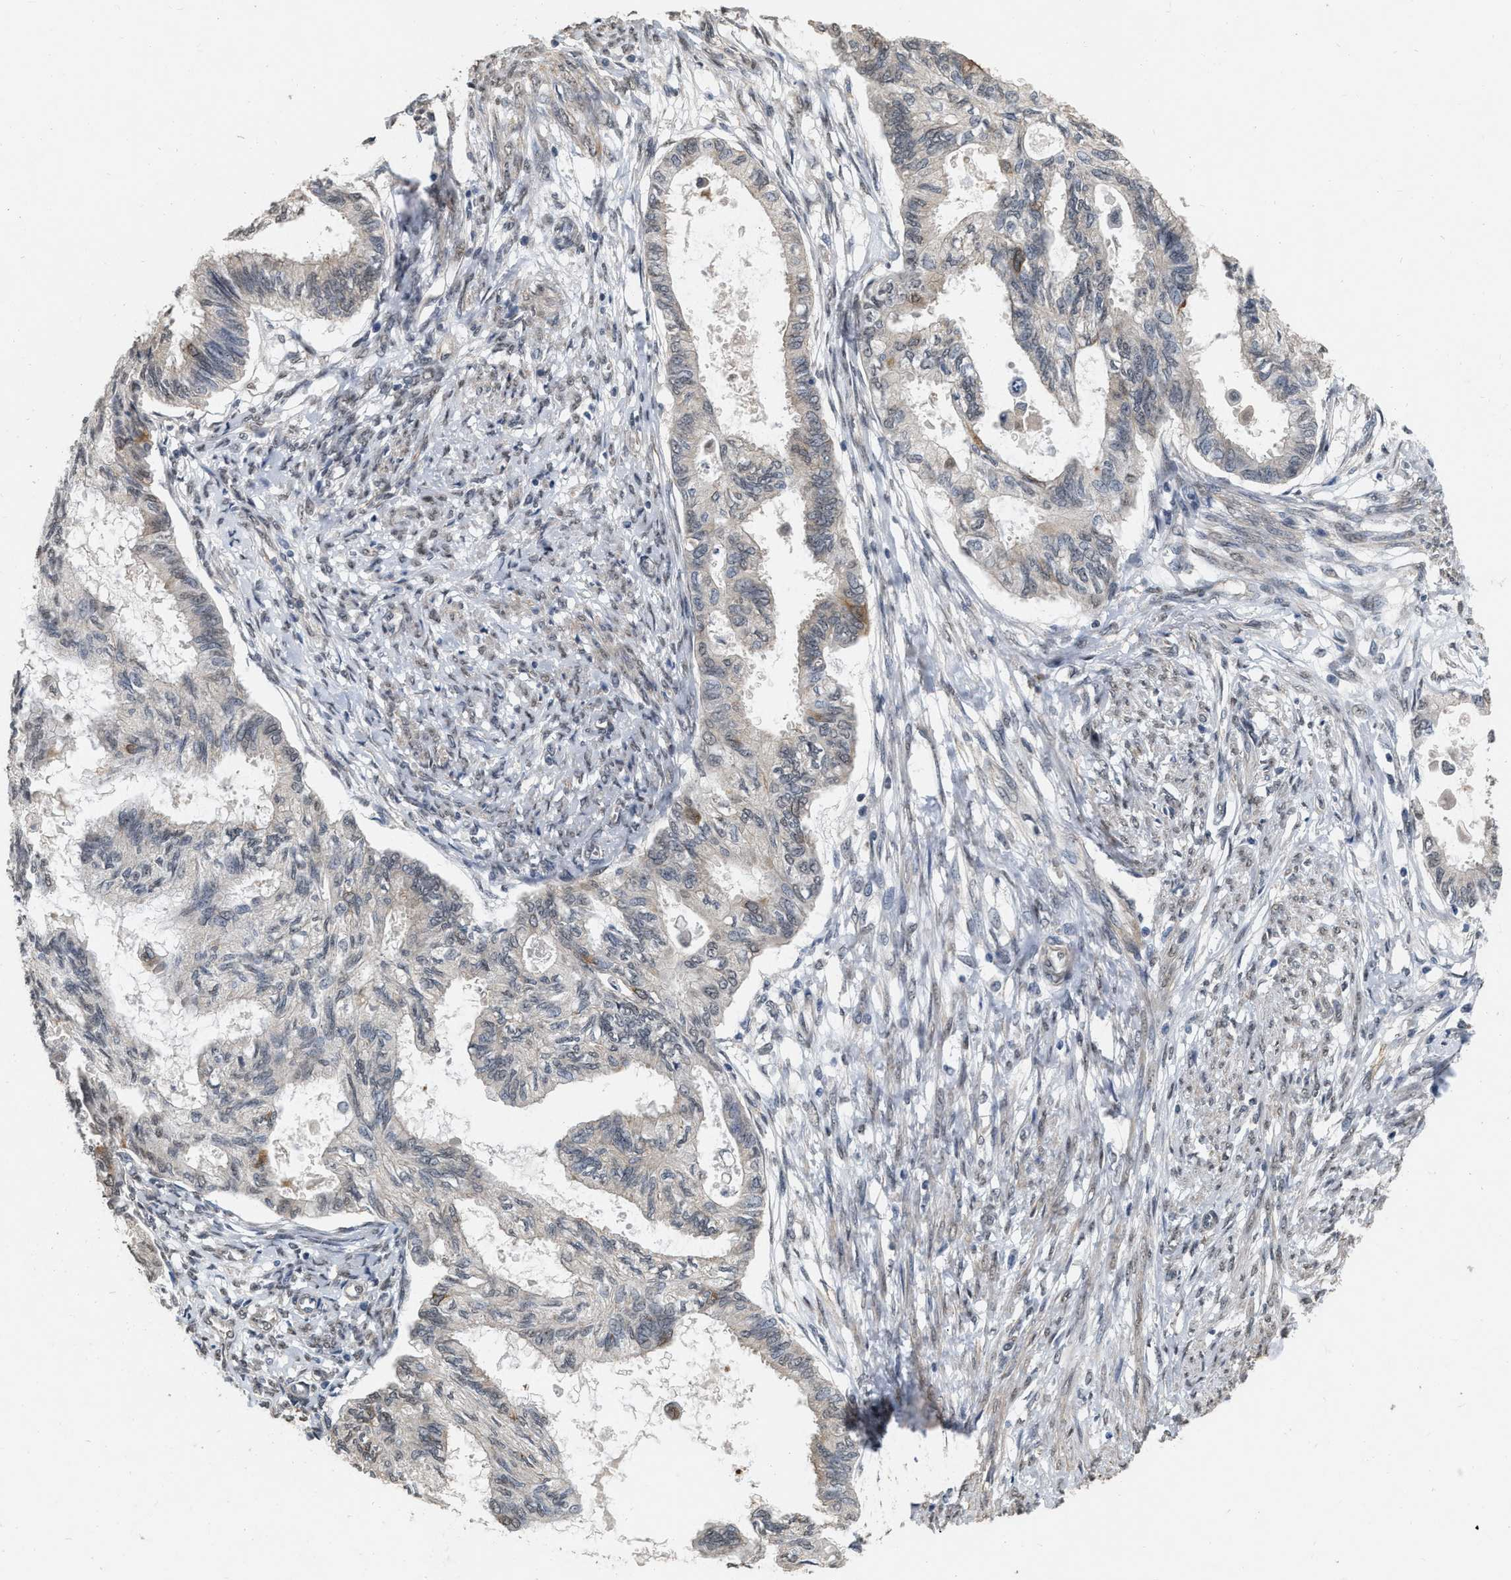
{"staining": {"intensity": "negative", "quantity": "none", "location": "none"}, "tissue": "cervical cancer", "cell_type": "Tumor cells", "image_type": "cancer", "snomed": [{"axis": "morphology", "description": "Normal tissue, NOS"}, {"axis": "morphology", "description": "Adenocarcinoma, NOS"}, {"axis": "topography", "description": "Cervix"}, {"axis": "topography", "description": "Endometrium"}], "caption": "Tumor cells are negative for protein expression in human adenocarcinoma (cervical).", "gene": "RUVBL1", "patient": {"sex": "female", "age": 86}}